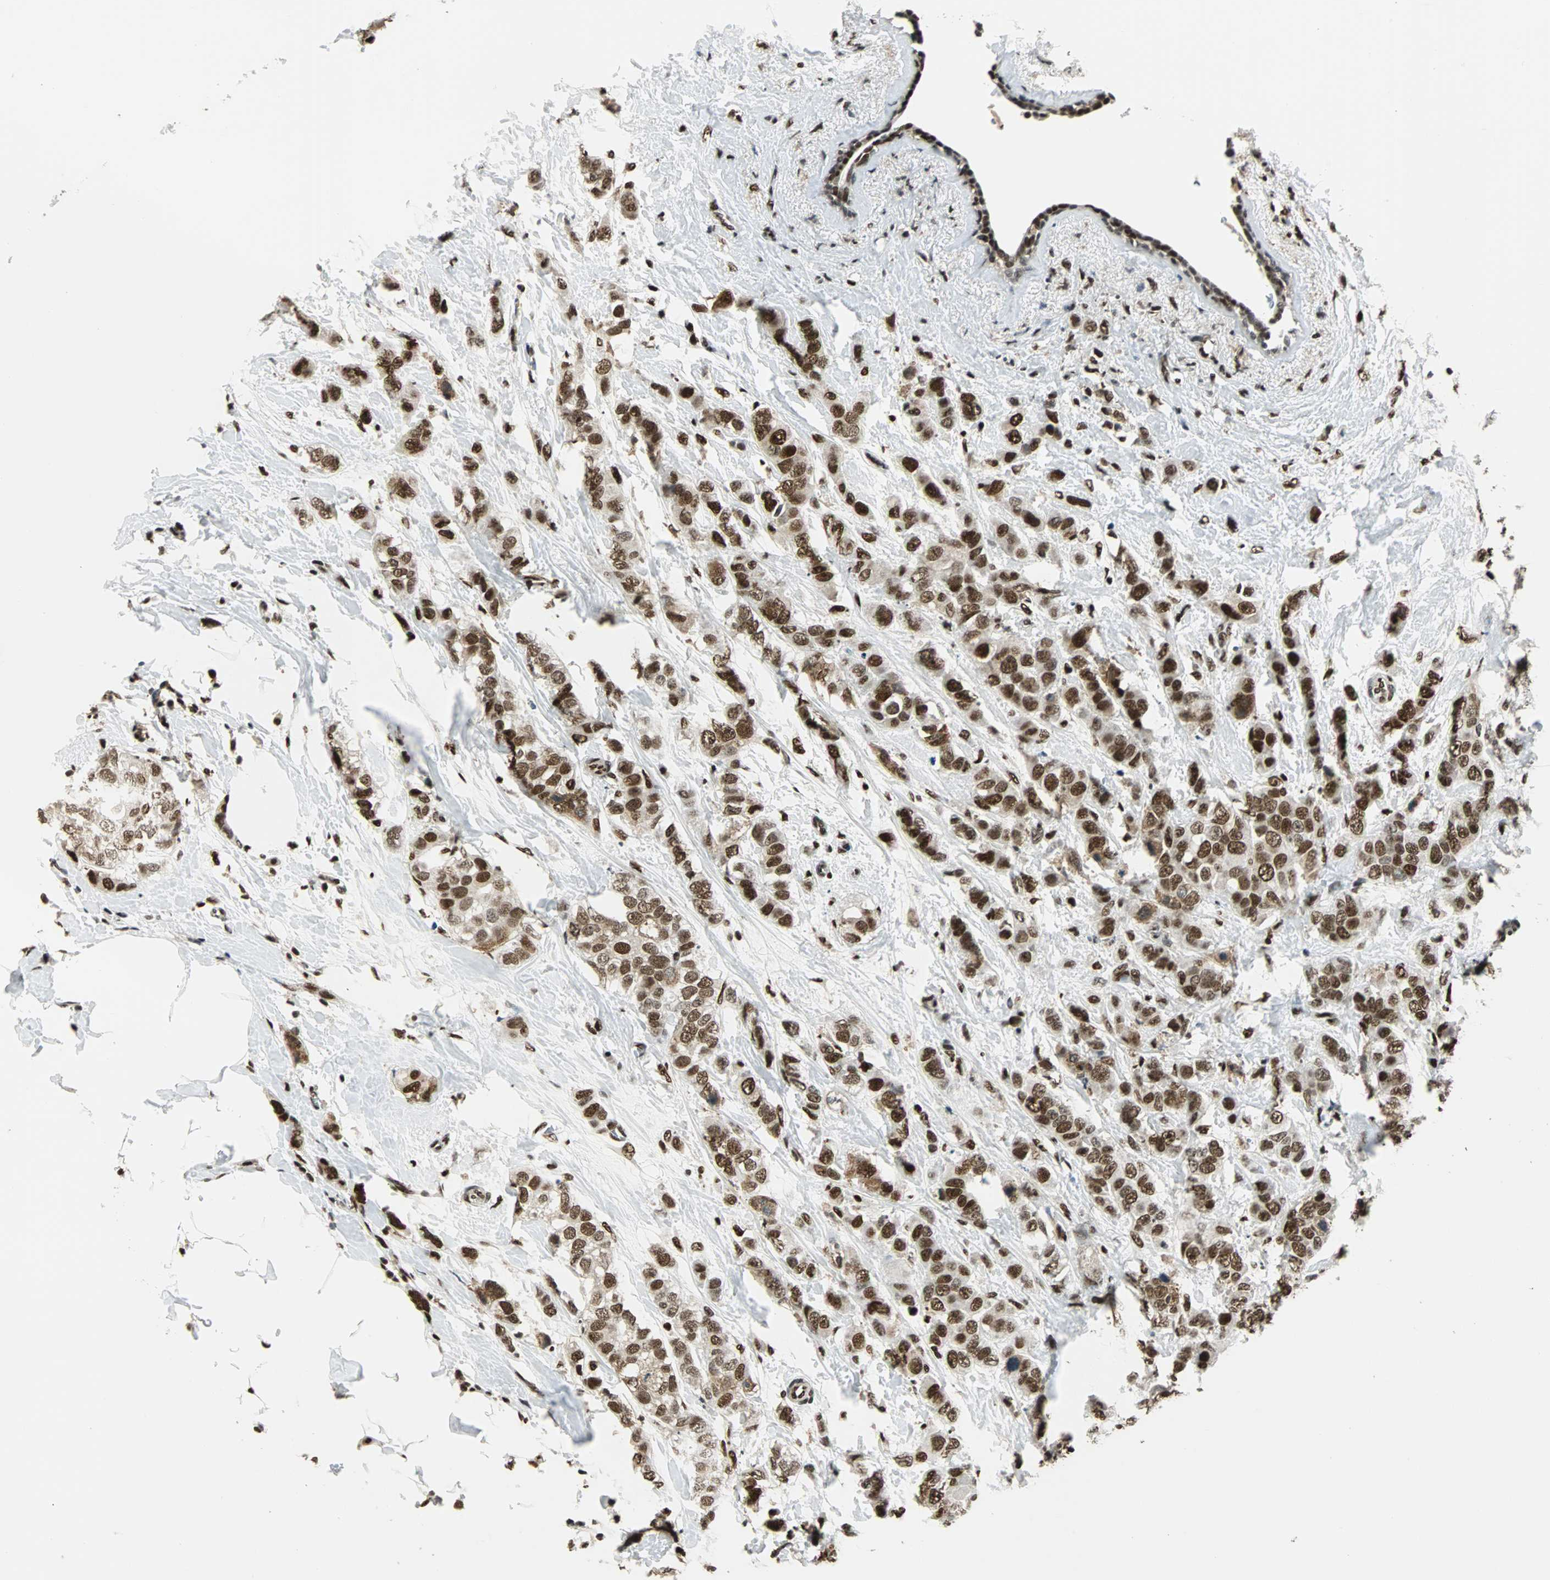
{"staining": {"intensity": "strong", "quantity": ">75%", "location": "cytoplasmic/membranous,nuclear"}, "tissue": "breast cancer", "cell_type": "Tumor cells", "image_type": "cancer", "snomed": [{"axis": "morphology", "description": "Normal tissue, NOS"}, {"axis": "morphology", "description": "Duct carcinoma"}, {"axis": "topography", "description": "Breast"}], "caption": "Breast cancer was stained to show a protein in brown. There is high levels of strong cytoplasmic/membranous and nuclear expression in approximately >75% of tumor cells.", "gene": "XRCC4", "patient": {"sex": "female", "age": 50}}